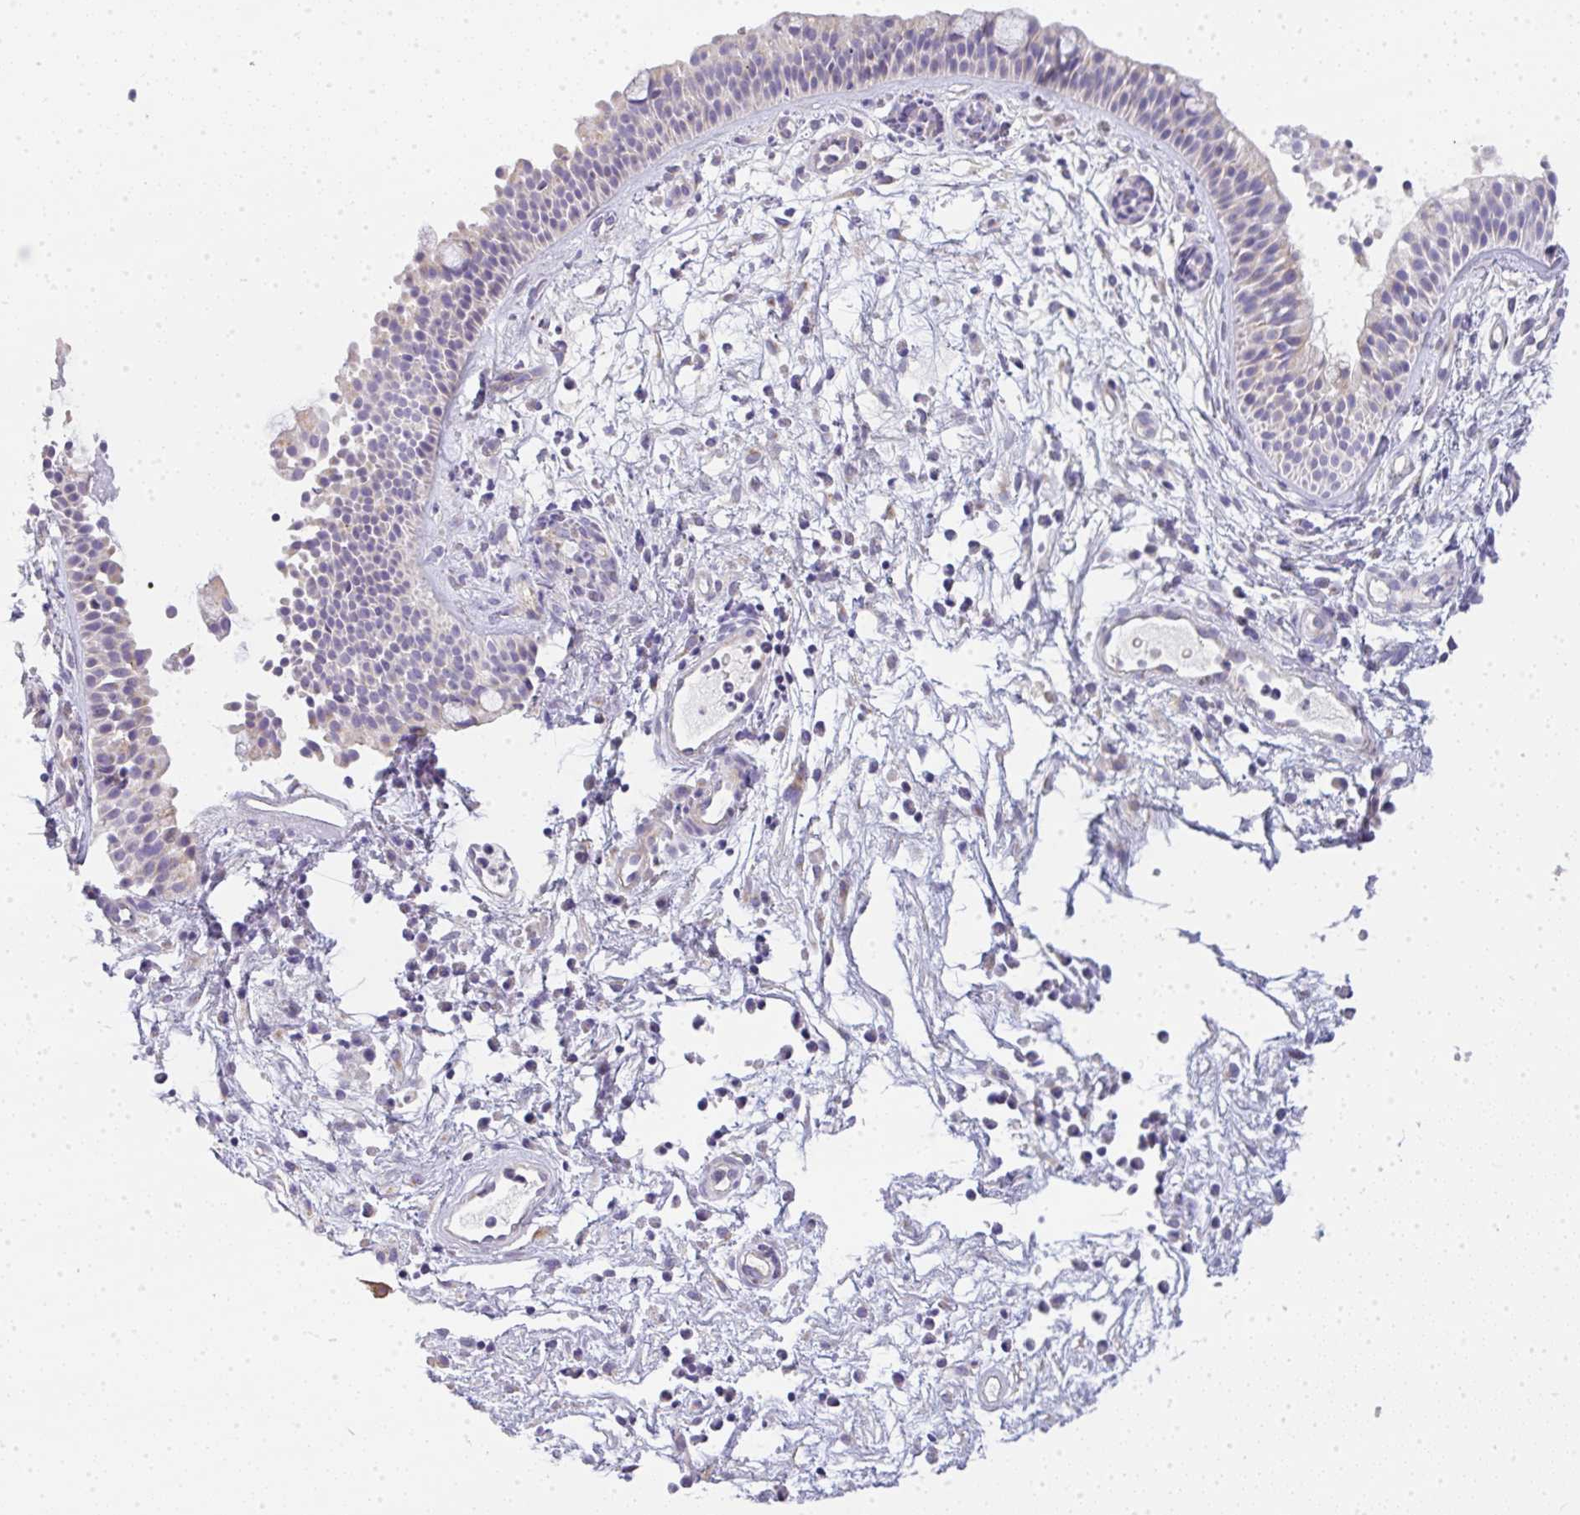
{"staining": {"intensity": "weak", "quantity": "<25%", "location": "cytoplasmic/membranous"}, "tissue": "nasopharynx", "cell_type": "Respiratory epithelial cells", "image_type": "normal", "snomed": [{"axis": "morphology", "description": "Normal tissue, NOS"}, {"axis": "topography", "description": "Nasopharynx"}], "caption": "A high-resolution micrograph shows IHC staining of unremarkable nasopharynx, which exhibits no significant positivity in respiratory epithelial cells.", "gene": "LPAR4", "patient": {"sex": "male", "age": 56}}